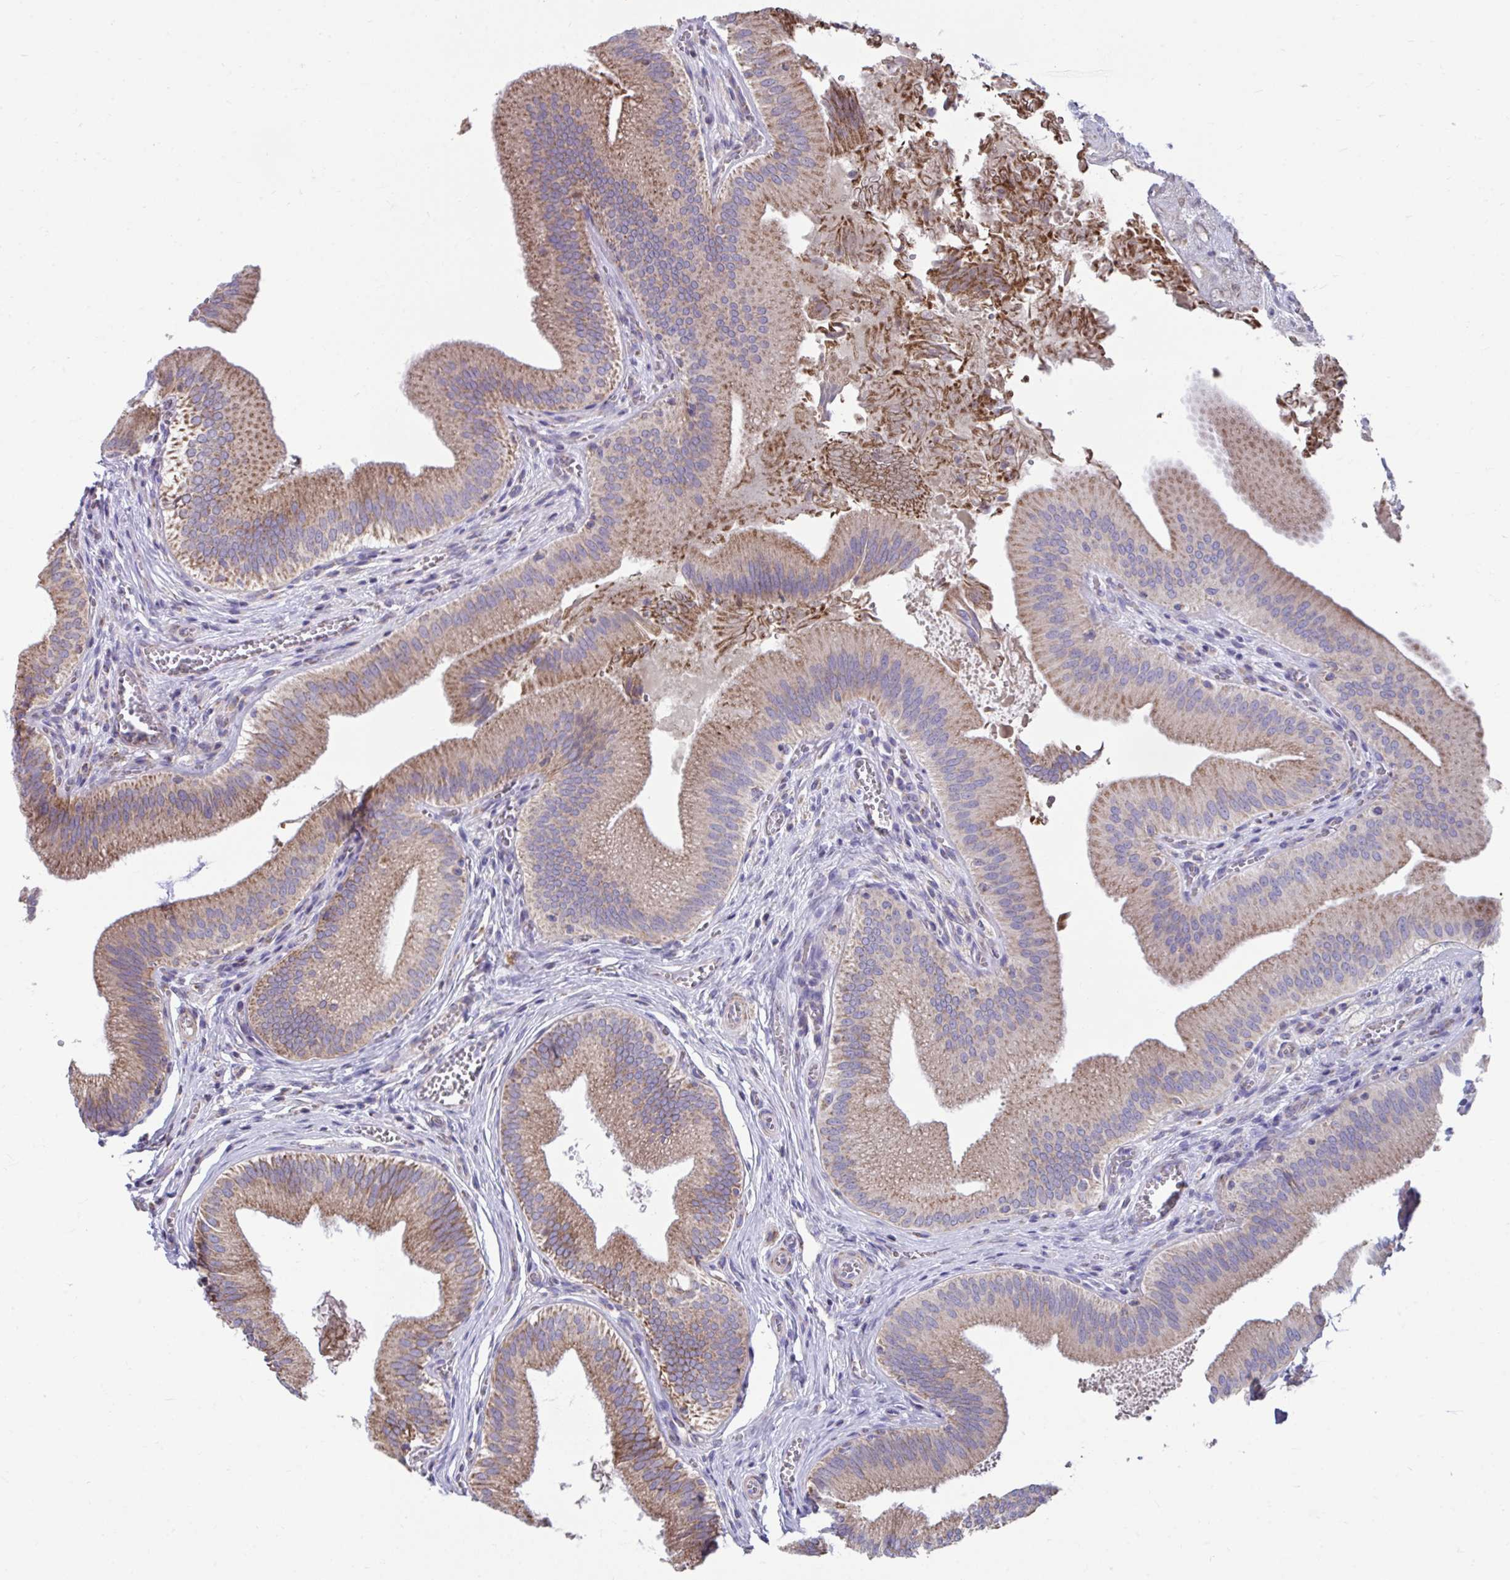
{"staining": {"intensity": "moderate", "quantity": ">75%", "location": "cytoplasmic/membranous"}, "tissue": "gallbladder", "cell_type": "Glandular cells", "image_type": "normal", "snomed": [{"axis": "morphology", "description": "Normal tissue, NOS"}, {"axis": "topography", "description": "Gallbladder"}], "caption": "A medium amount of moderate cytoplasmic/membranous positivity is present in approximately >75% of glandular cells in benign gallbladder.", "gene": "LINGO4", "patient": {"sex": "male", "age": 17}}